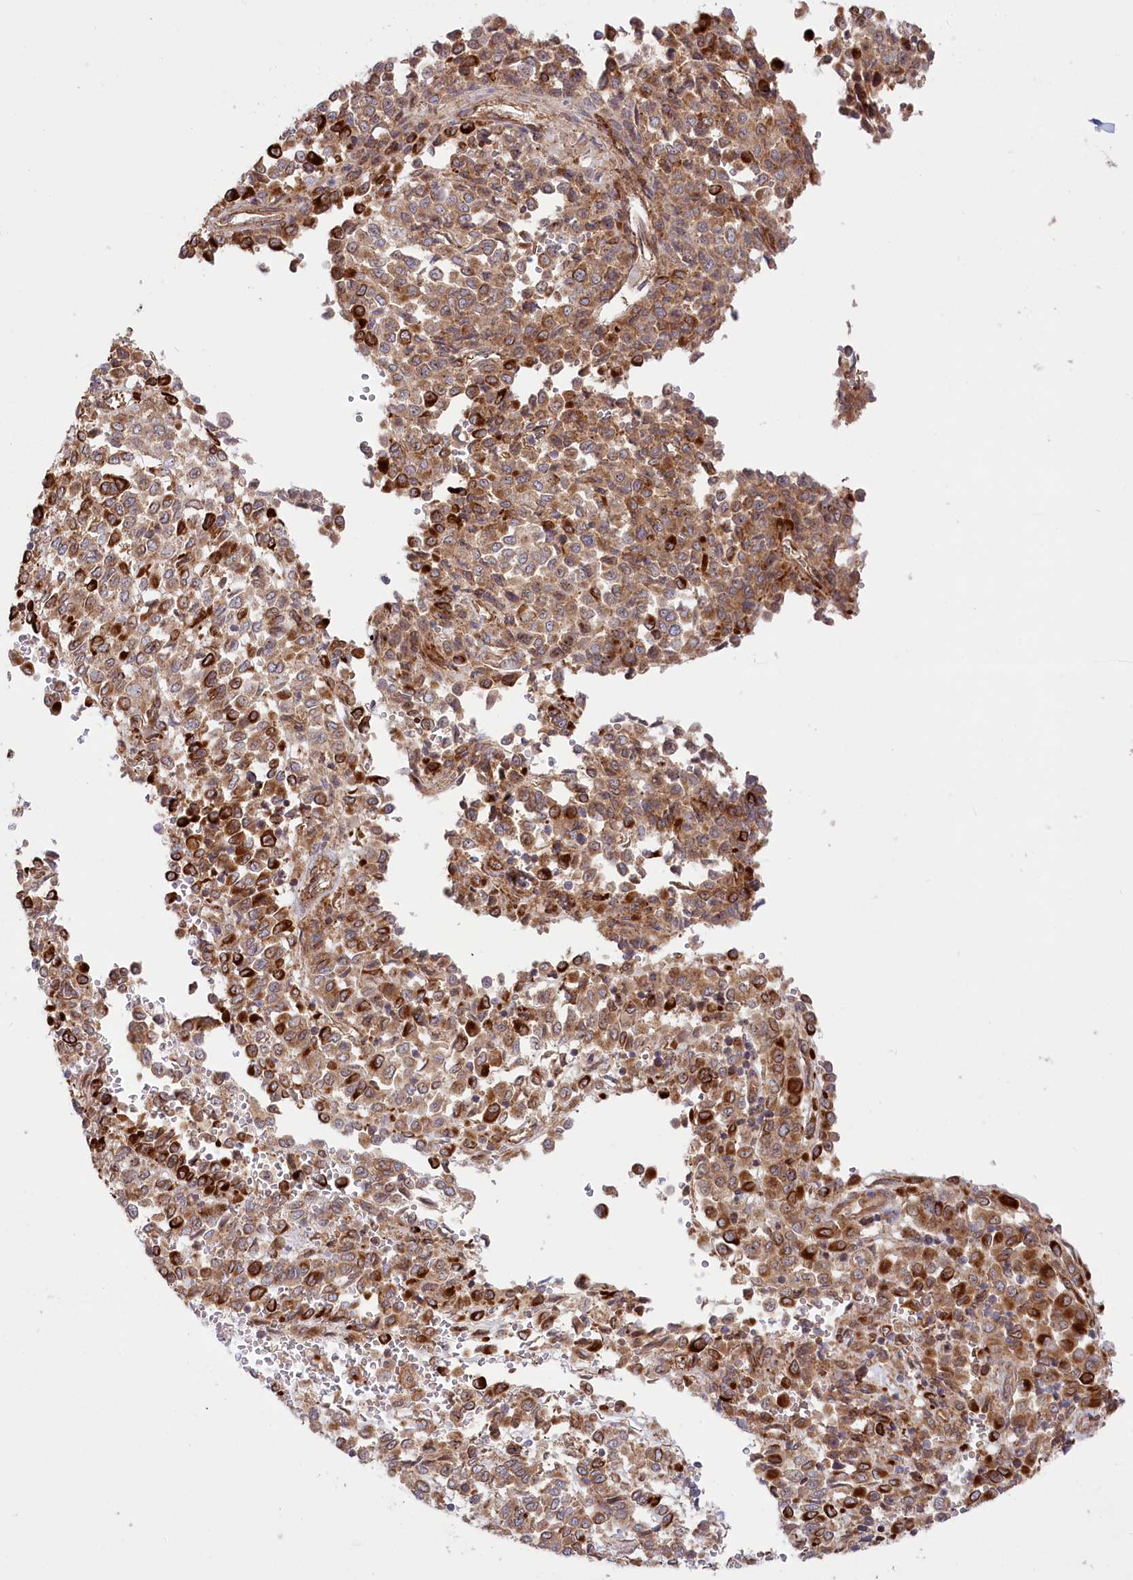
{"staining": {"intensity": "moderate", "quantity": ">75%", "location": "cytoplasmic/membranous"}, "tissue": "melanoma", "cell_type": "Tumor cells", "image_type": "cancer", "snomed": [{"axis": "morphology", "description": "Malignant melanoma, Metastatic site"}, {"axis": "topography", "description": "Pancreas"}], "caption": "Protein staining of melanoma tissue exhibits moderate cytoplasmic/membranous expression in approximately >75% of tumor cells.", "gene": "COMMD3", "patient": {"sex": "female", "age": 30}}